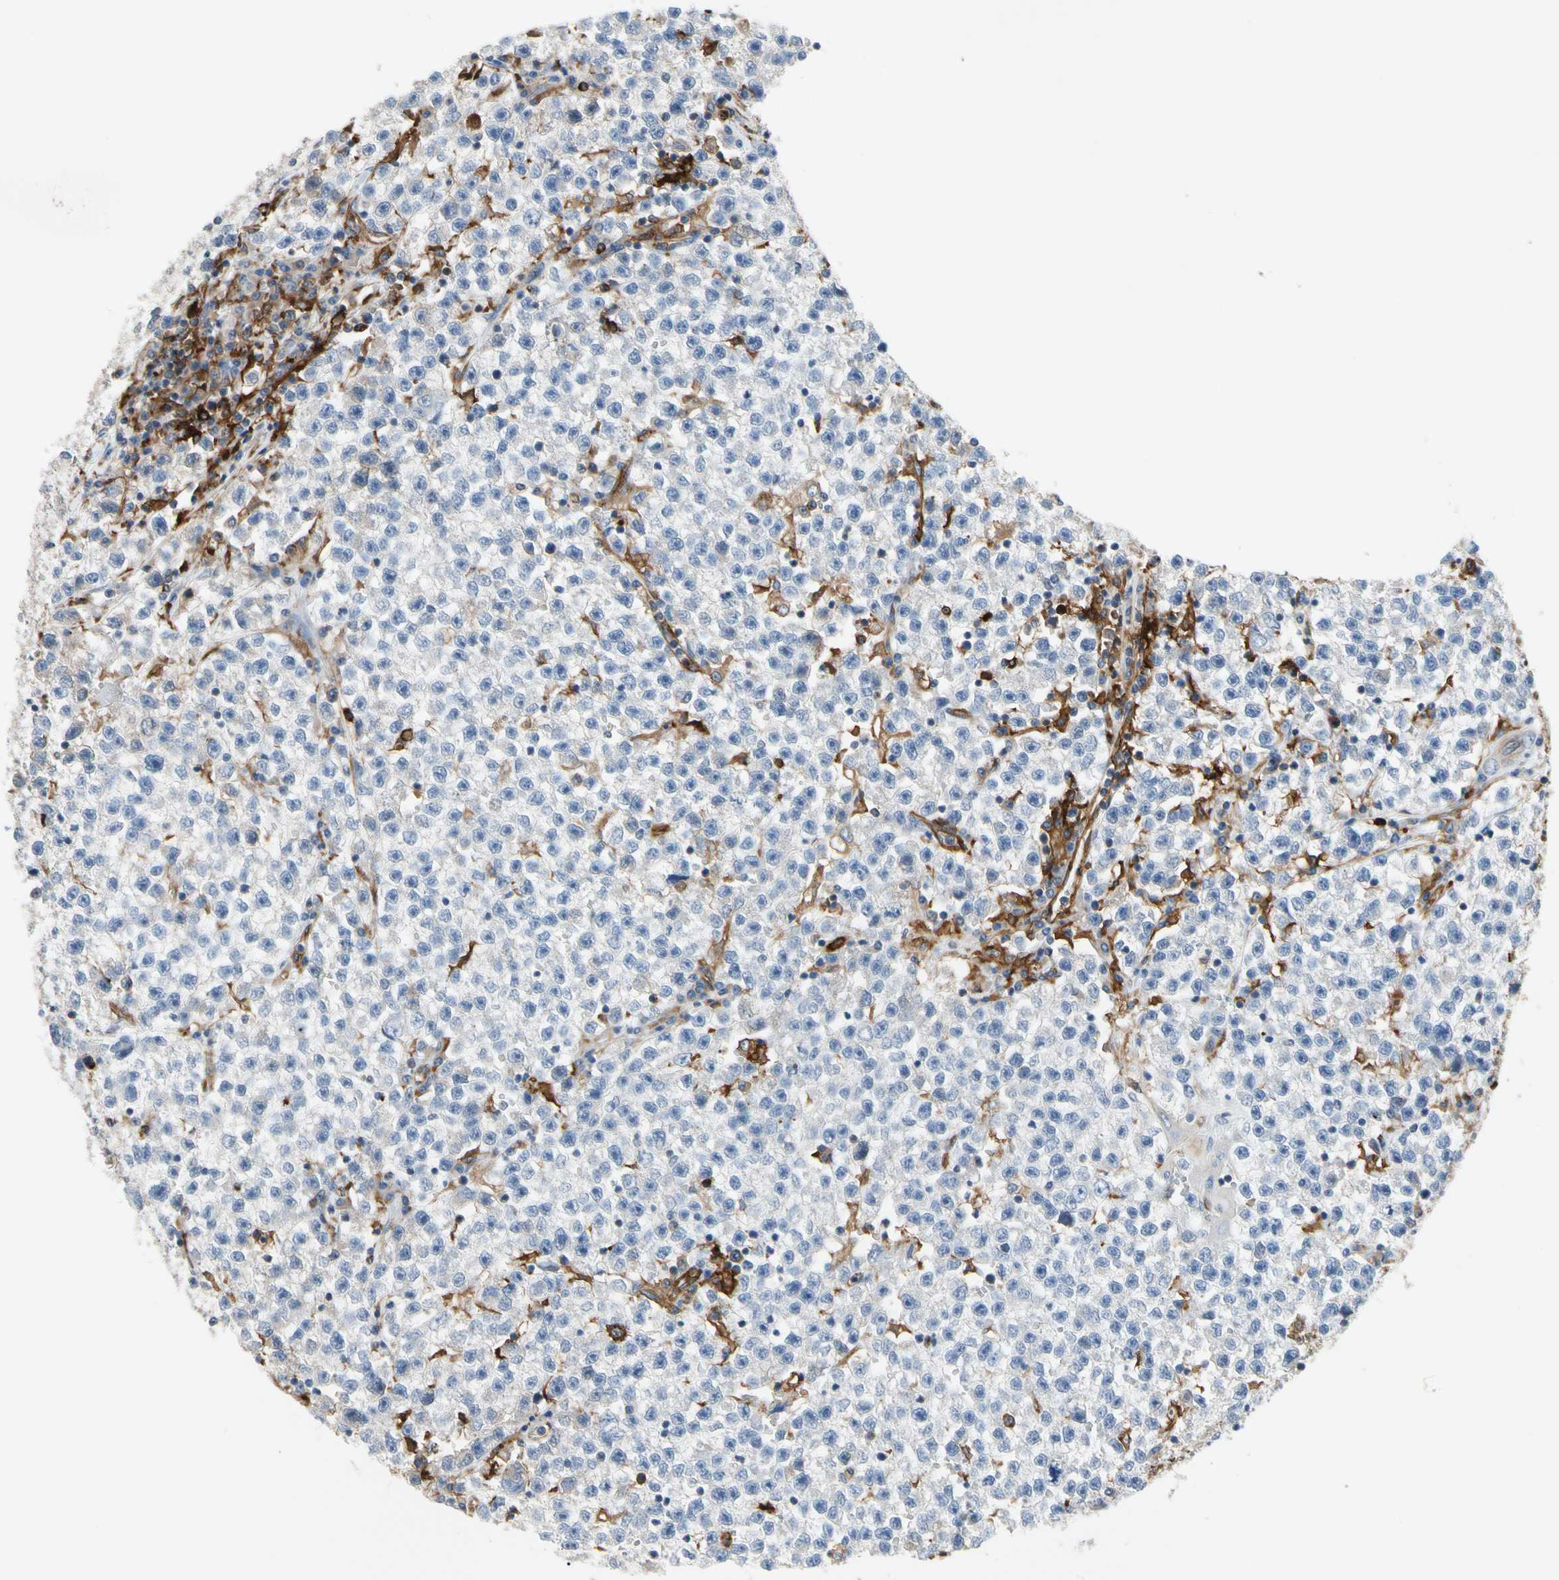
{"staining": {"intensity": "negative", "quantity": "none", "location": "none"}, "tissue": "testis cancer", "cell_type": "Tumor cells", "image_type": "cancer", "snomed": [{"axis": "morphology", "description": "Seminoma, NOS"}, {"axis": "topography", "description": "Testis"}], "caption": "Protein analysis of seminoma (testis) shows no significant expression in tumor cells.", "gene": "GAS6", "patient": {"sex": "male", "age": 22}}